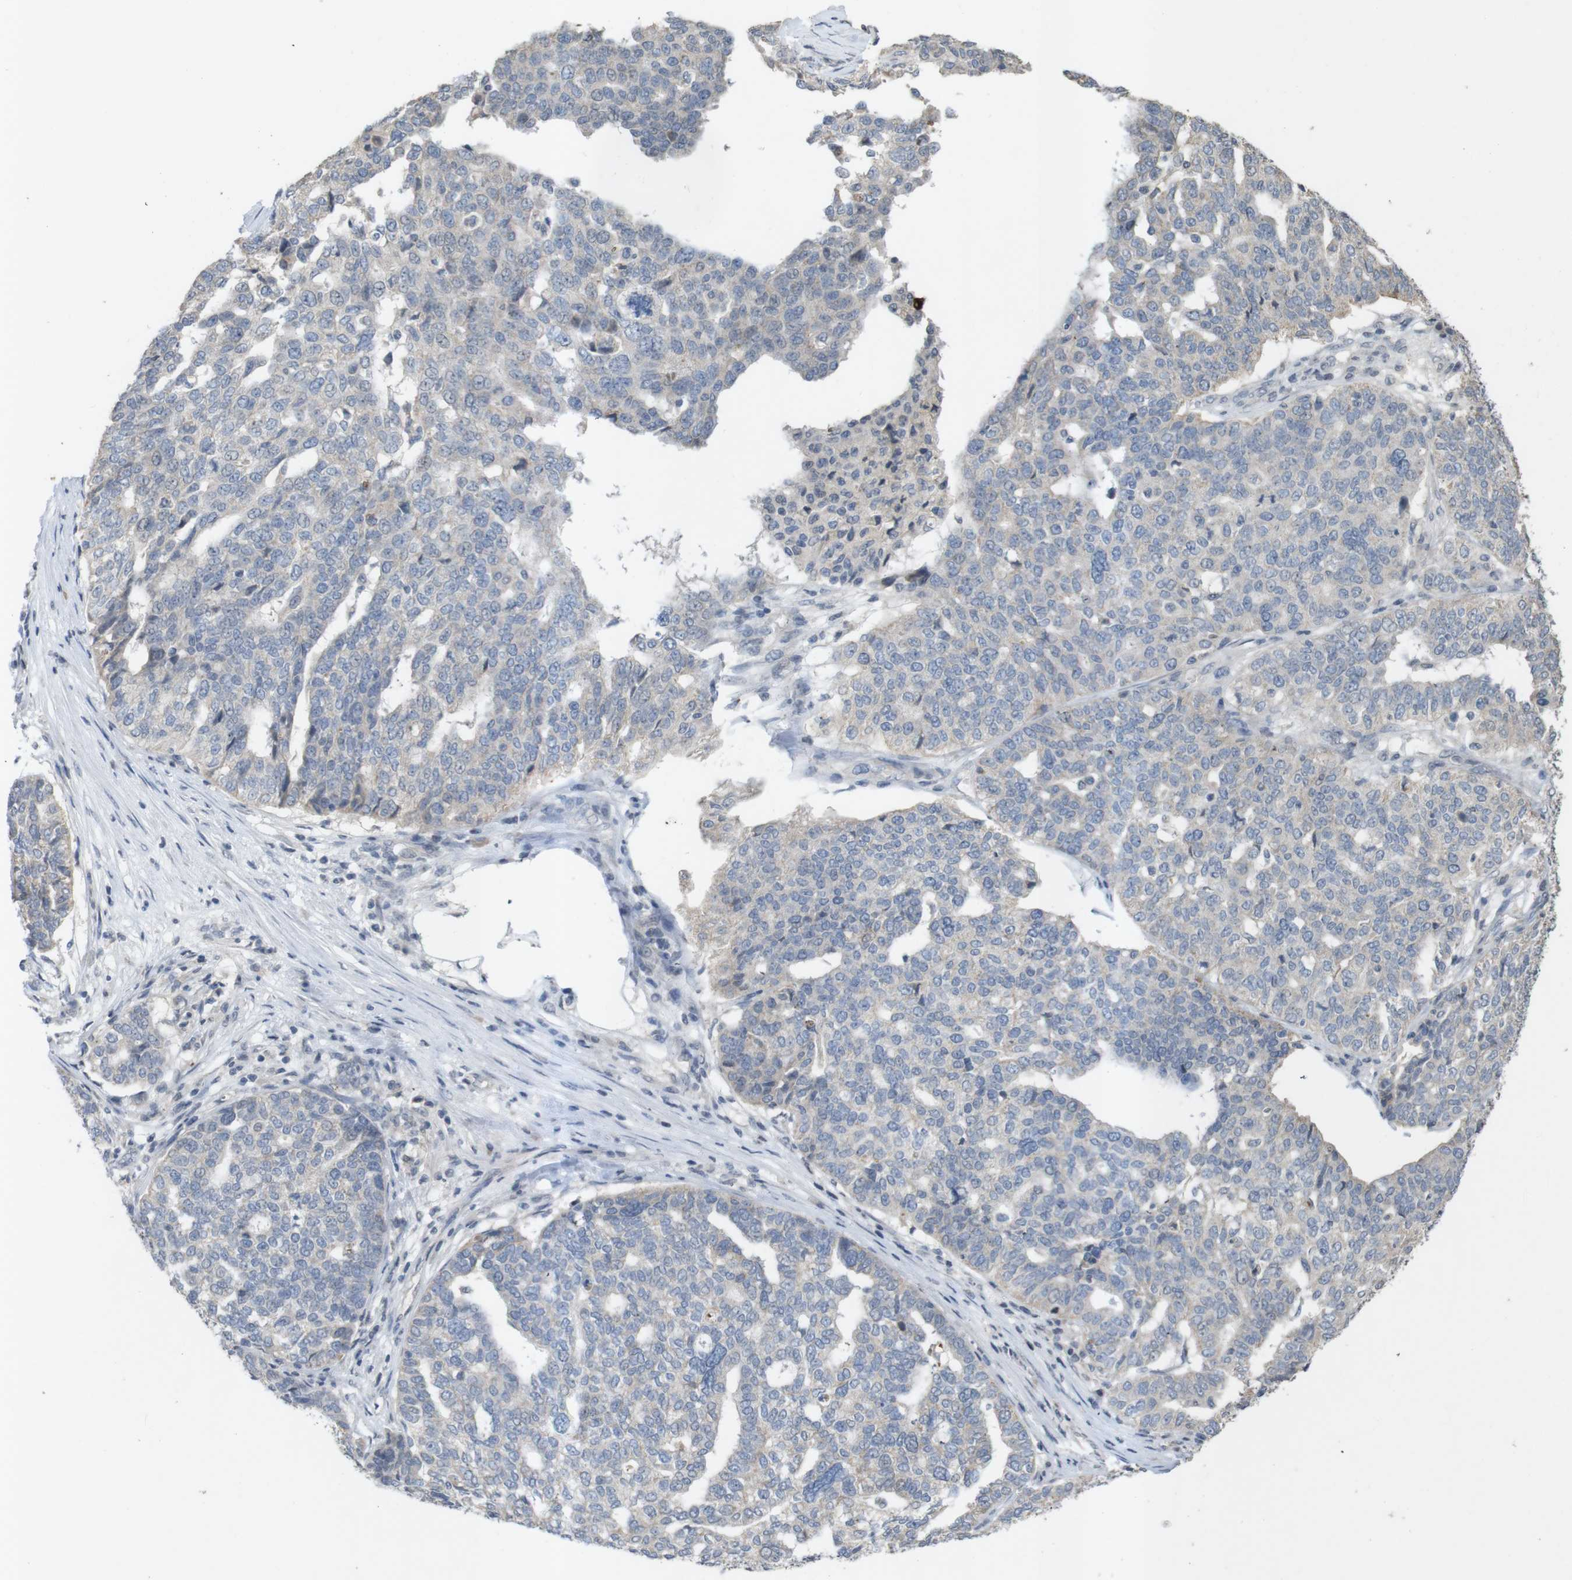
{"staining": {"intensity": "negative", "quantity": "none", "location": "none"}, "tissue": "ovarian cancer", "cell_type": "Tumor cells", "image_type": "cancer", "snomed": [{"axis": "morphology", "description": "Cystadenocarcinoma, serous, NOS"}, {"axis": "topography", "description": "Ovary"}], "caption": "Immunohistochemical staining of ovarian cancer (serous cystadenocarcinoma) demonstrates no significant staining in tumor cells.", "gene": "TSPAN14", "patient": {"sex": "female", "age": 59}}